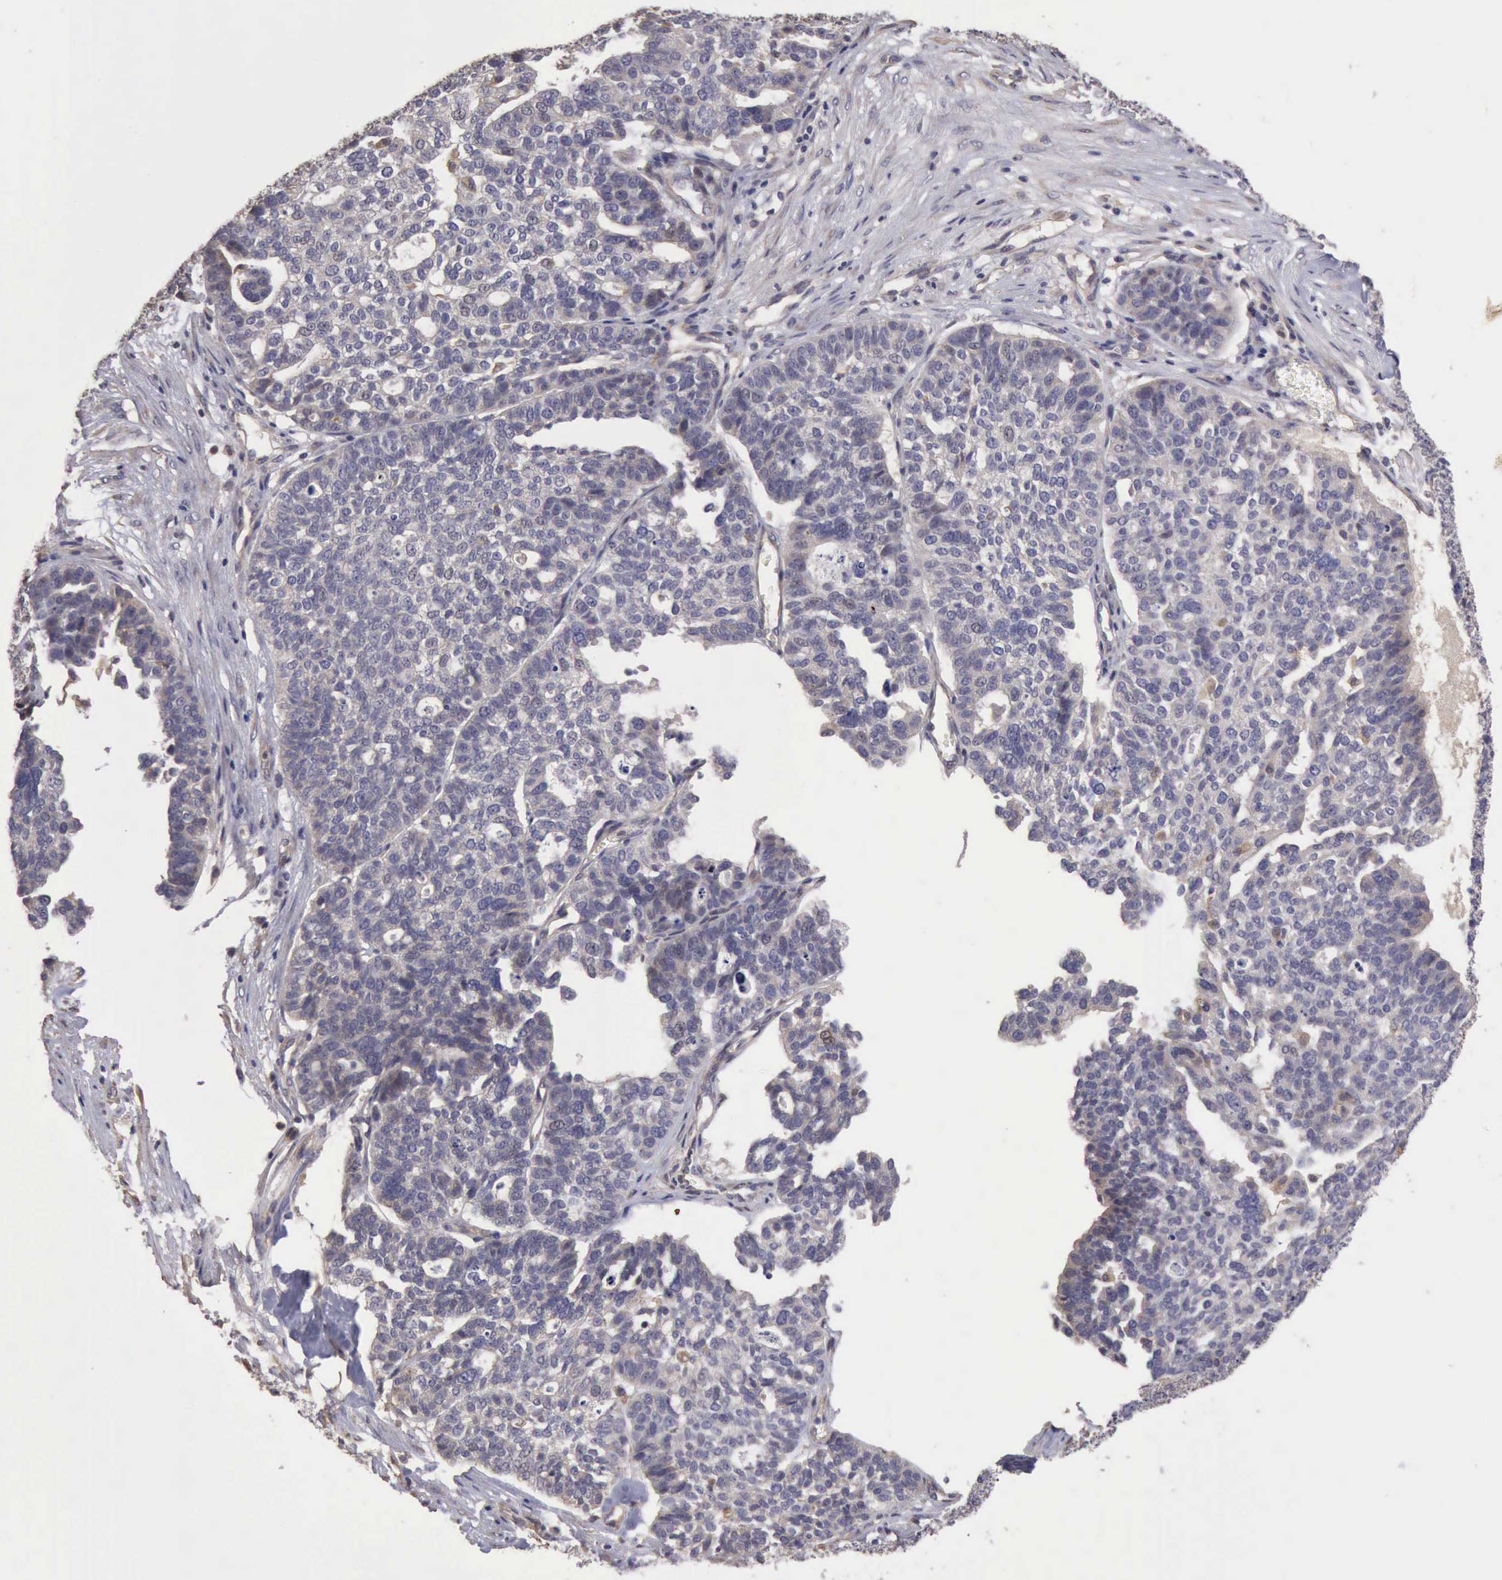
{"staining": {"intensity": "negative", "quantity": "none", "location": "none"}, "tissue": "ovarian cancer", "cell_type": "Tumor cells", "image_type": "cancer", "snomed": [{"axis": "morphology", "description": "Cystadenocarcinoma, serous, NOS"}, {"axis": "topography", "description": "Ovary"}], "caption": "Immunohistochemistry (IHC) of human ovarian cancer exhibits no expression in tumor cells. (Immunohistochemistry (IHC), brightfield microscopy, high magnification).", "gene": "BMX", "patient": {"sex": "female", "age": 59}}